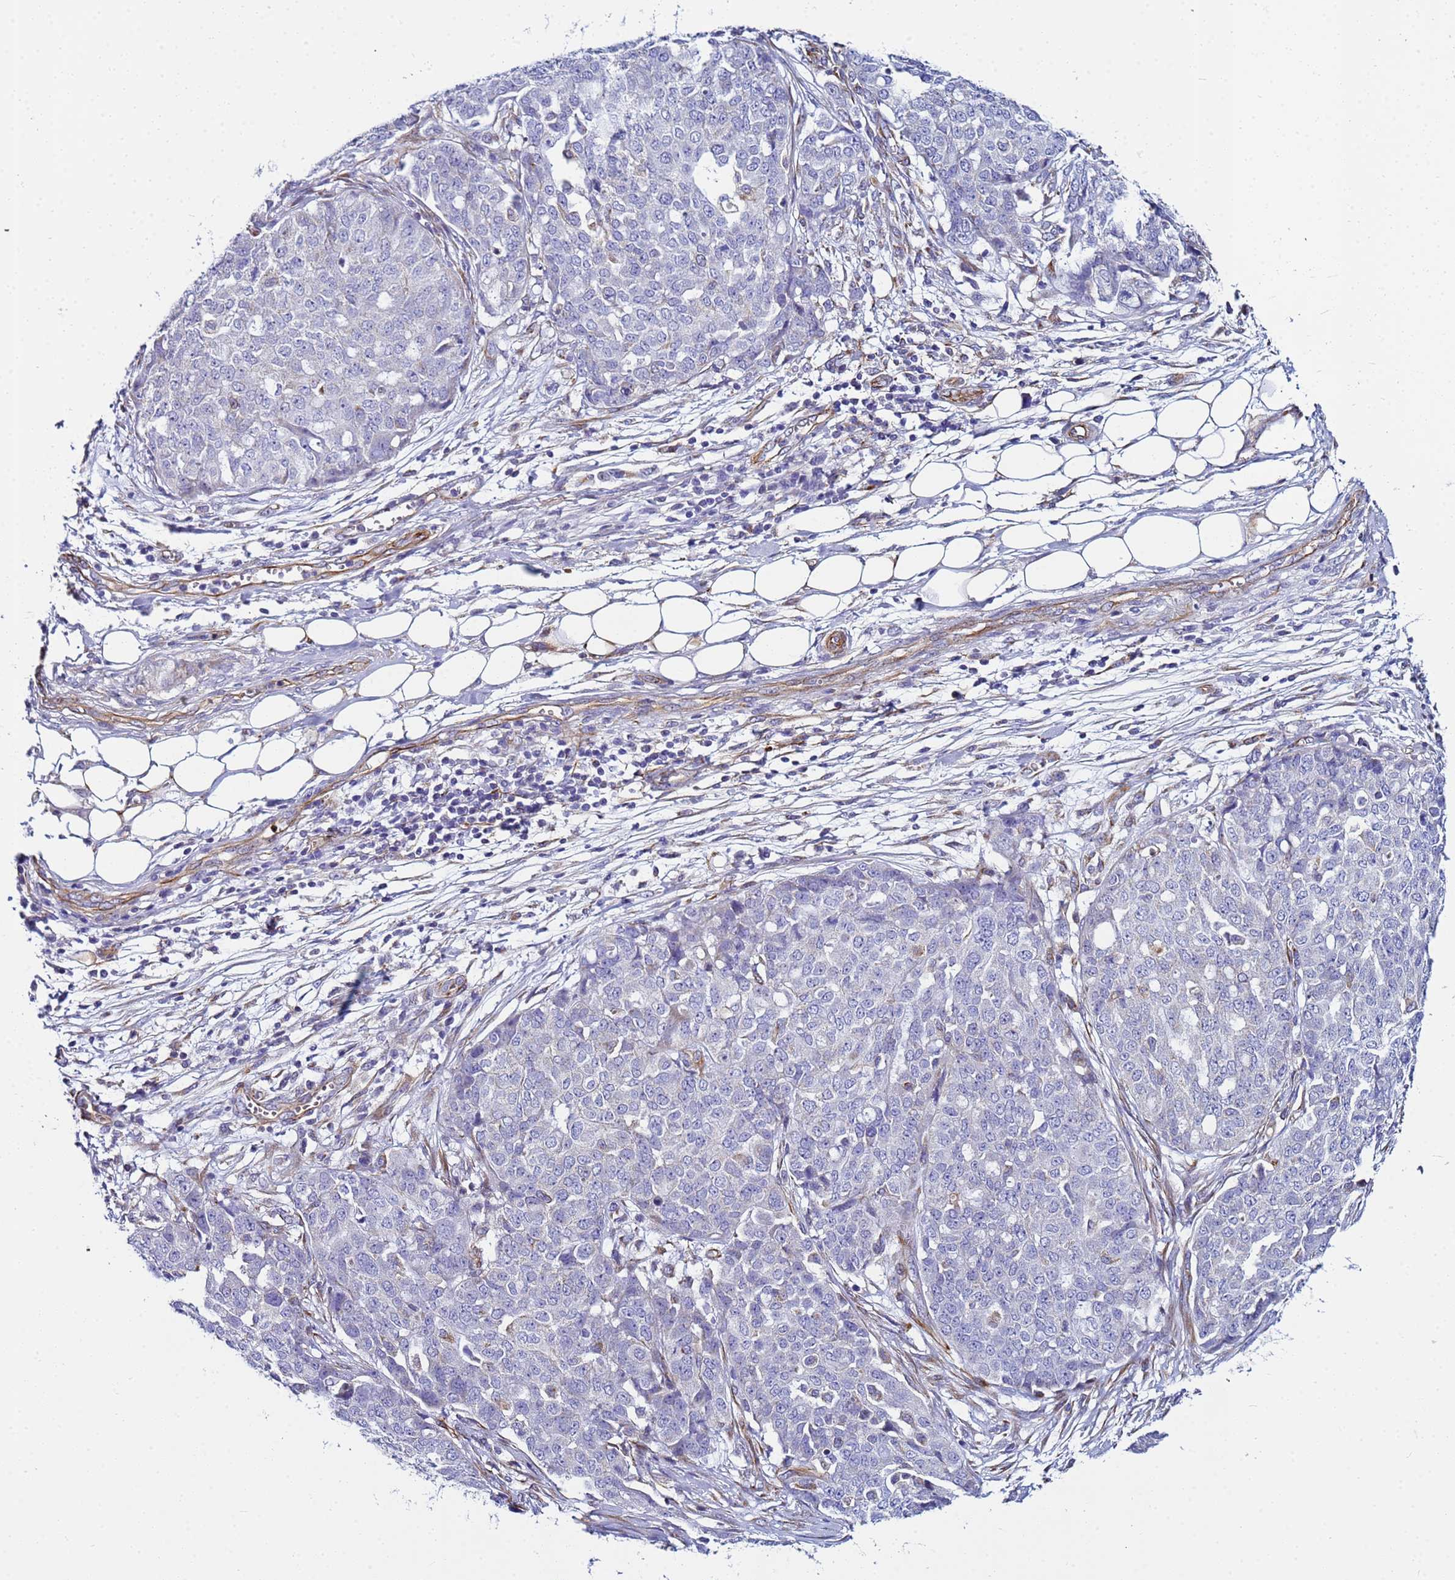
{"staining": {"intensity": "negative", "quantity": "none", "location": "none"}, "tissue": "ovarian cancer", "cell_type": "Tumor cells", "image_type": "cancer", "snomed": [{"axis": "morphology", "description": "Cystadenocarcinoma, serous, NOS"}, {"axis": "topography", "description": "Soft tissue"}, {"axis": "topography", "description": "Ovary"}], "caption": "Protein analysis of ovarian serous cystadenocarcinoma demonstrates no significant staining in tumor cells. (Brightfield microscopy of DAB immunohistochemistry (IHC) at high magnification).", "gene": "UBXN2B", "patient": {"sex": "female", "age": 57}}